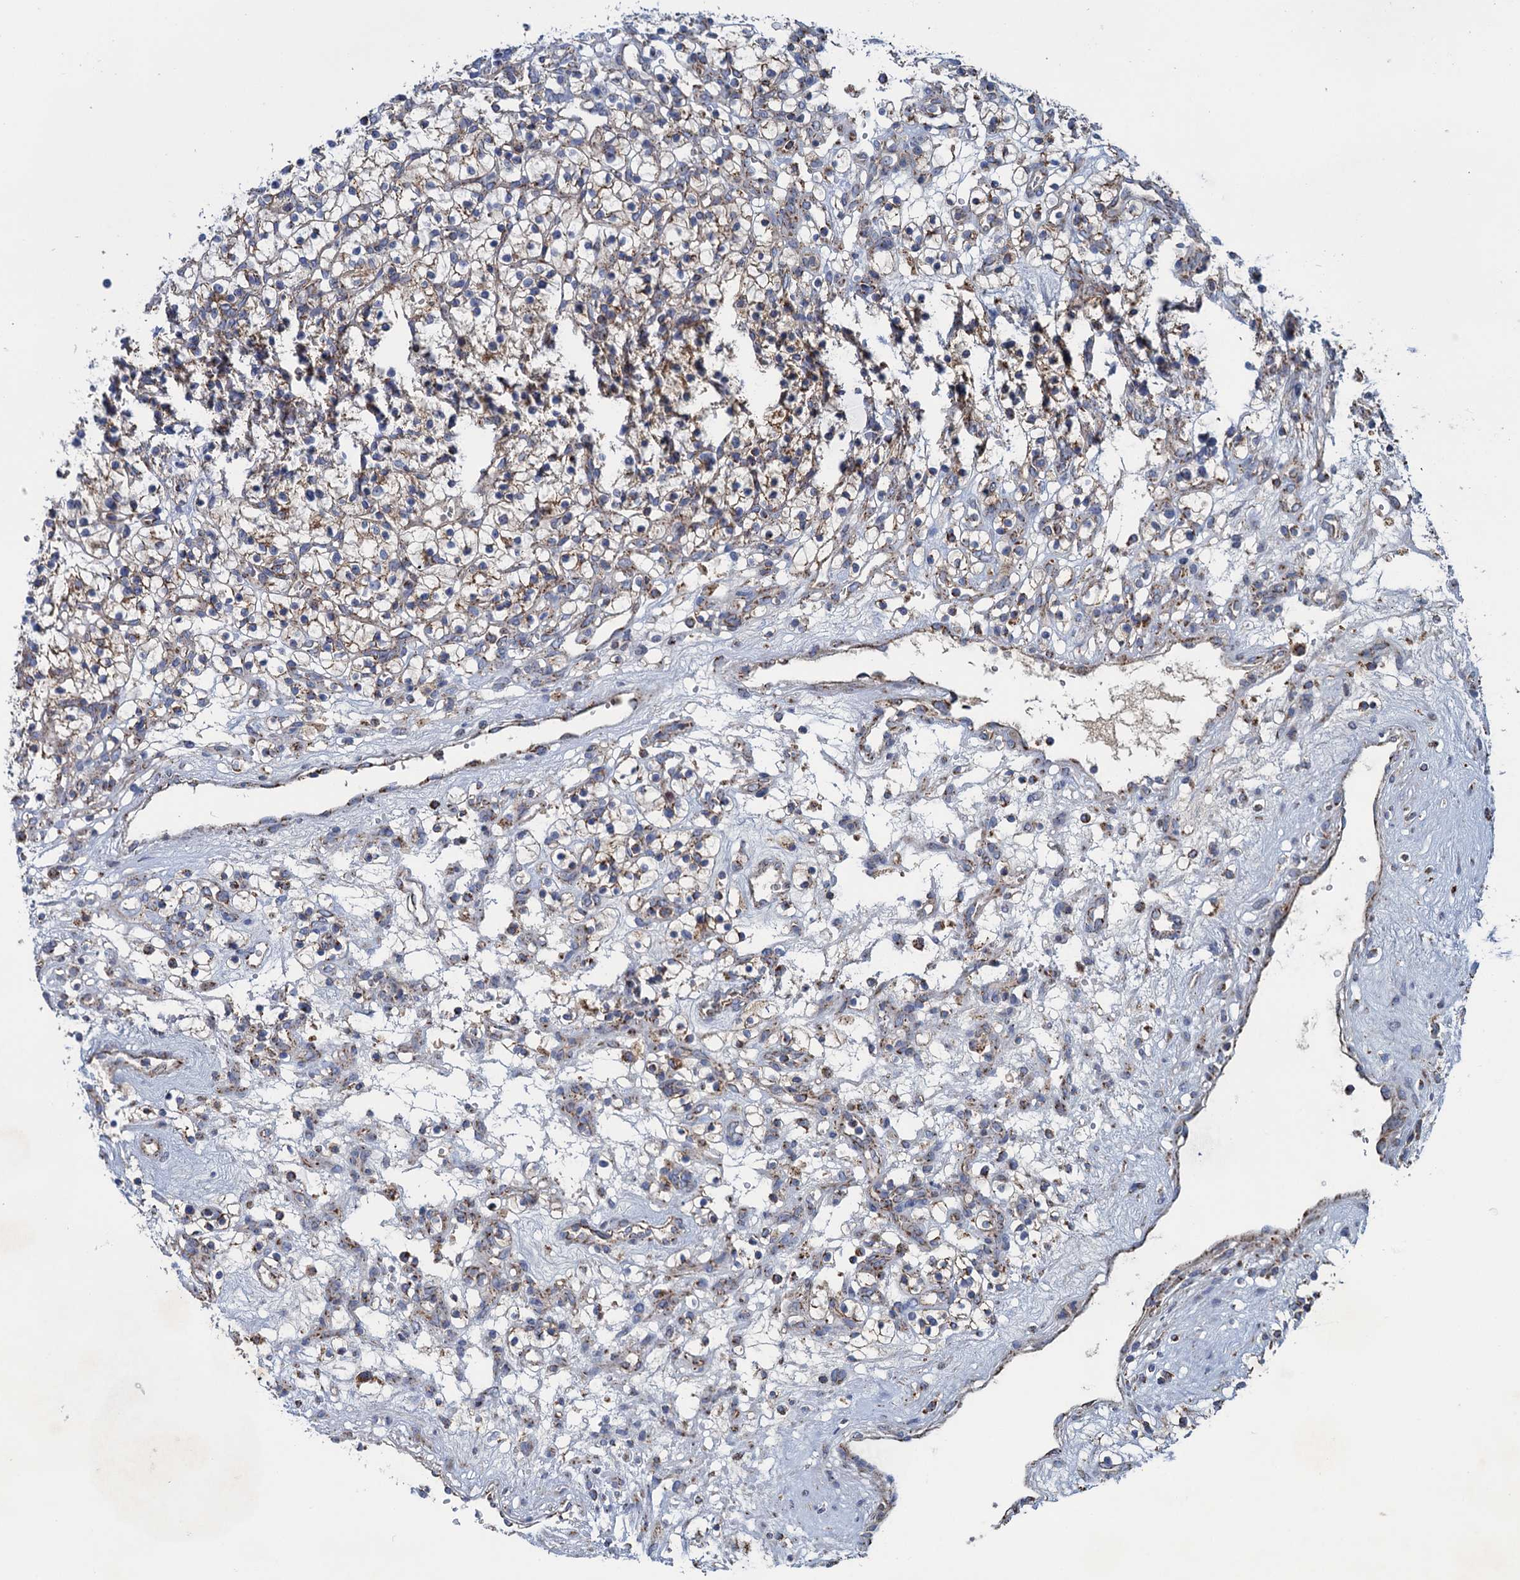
{"staining": {"intensity": "moderate", "quantity": ">75%", "location": "cytoplasmic/membranous"}, "tissue": "renal cancer", "cell_type": "Tumor cells", "image_type": "cancer", "snomed": [{"axis": "morphology", "description": "Adenocarcinoma, NOS"}, {"axis": "topography", "description": "Kidney"}], "caption": "An image showing moderate cytoplasmic/membranous expression in about >75% of tumor cells in renal cancer, as visualized by brown immunohistochemical staining.", "gene": "GTPBP3", "patient": {"sex": "female", "age": 57}}